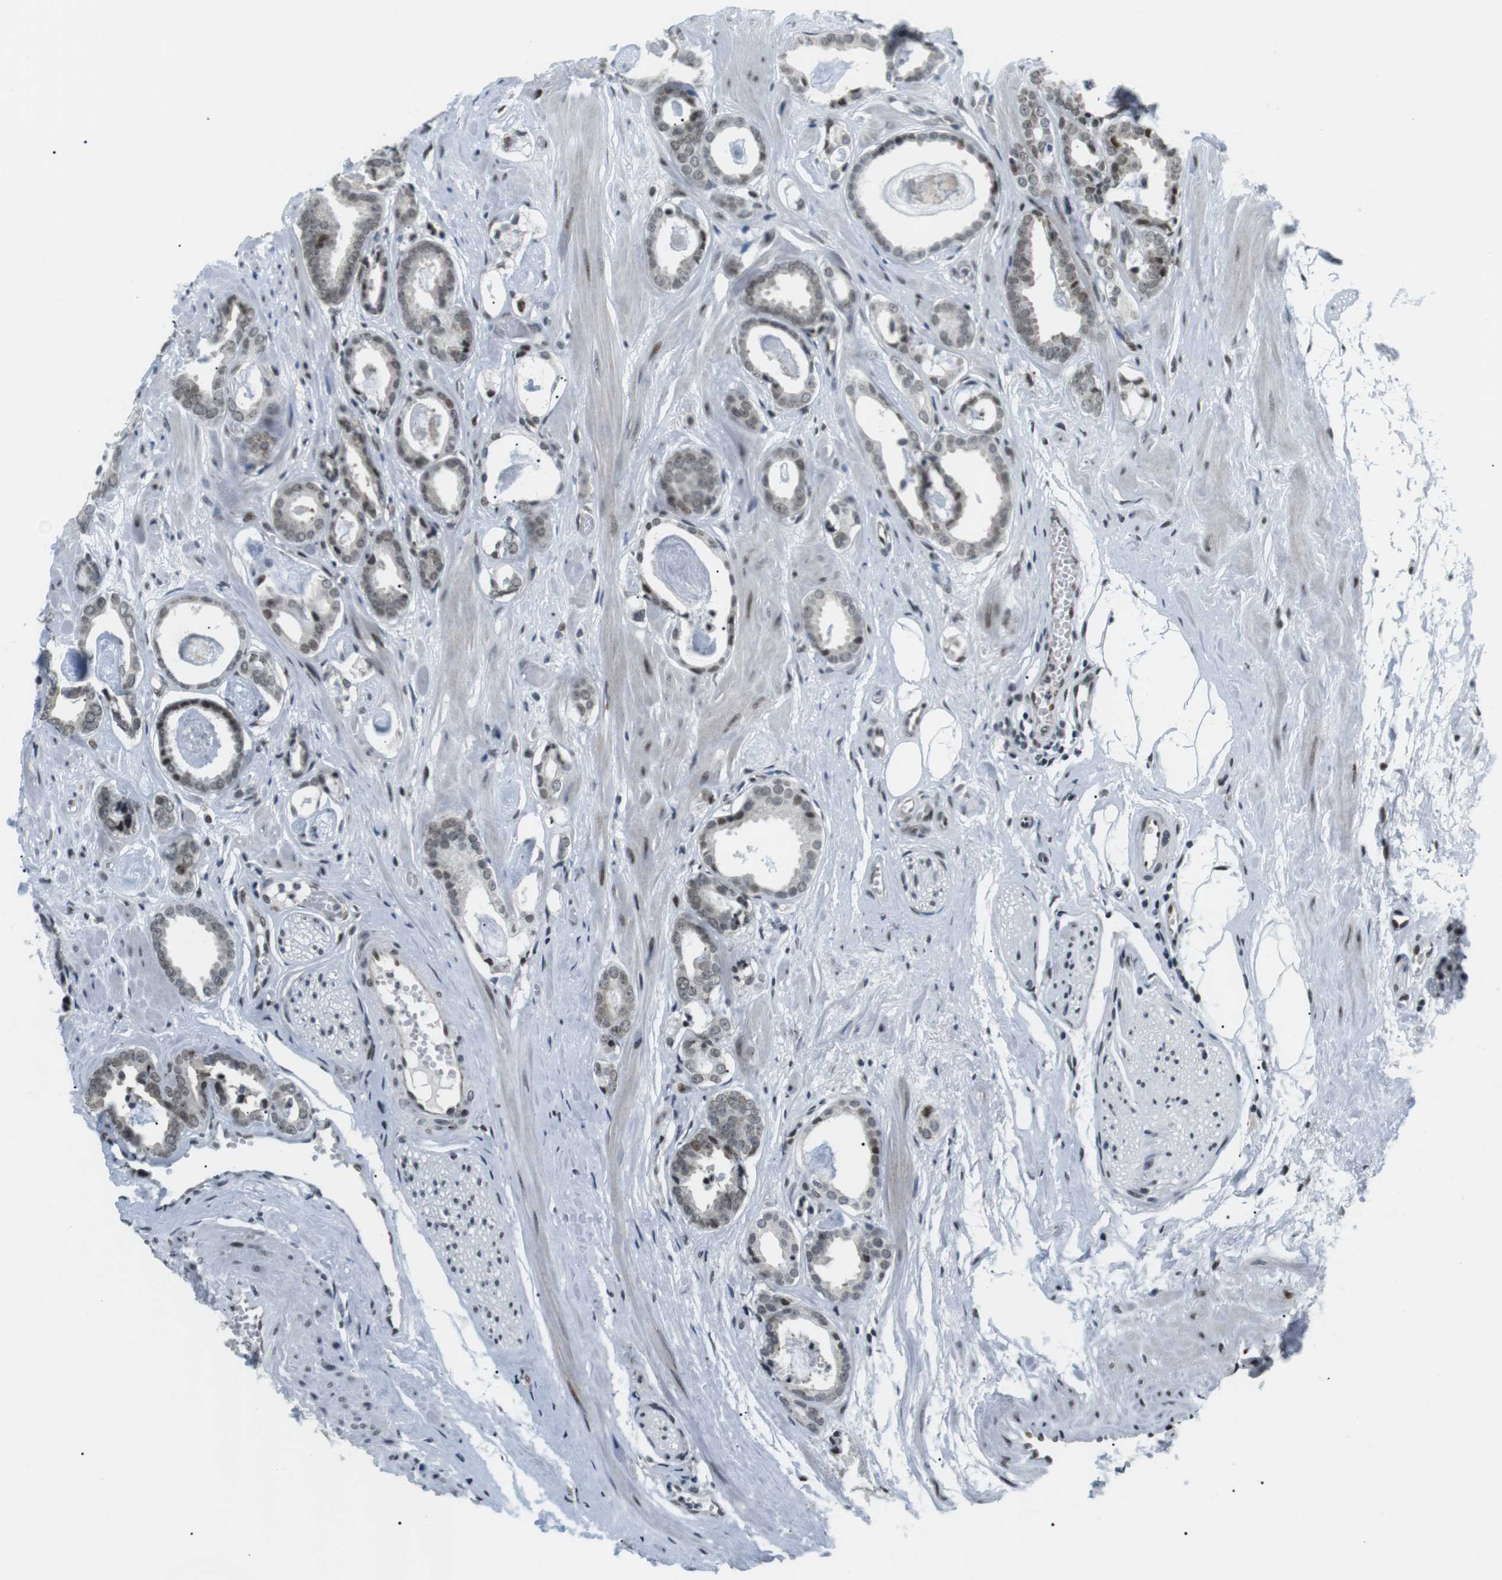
{"staining": {"intensity": "weak", "quantity": "<25%", "location": "nuclear"}, "tissue": "prostate cancer", "cell_type": "Tumor cells", "image_type": "cancer", "snomed": [{"axis": "morphology", "description": "Adenocarcinoma, Low grade"}, {"axis": "topography", "description": "Prostate"}], "caption": "There is no significant positivity in tumor cells of prostate adenocarcinoma (low-grade).", "gene": "CDC27", "patient": {"sex": "male", "age": 53}}